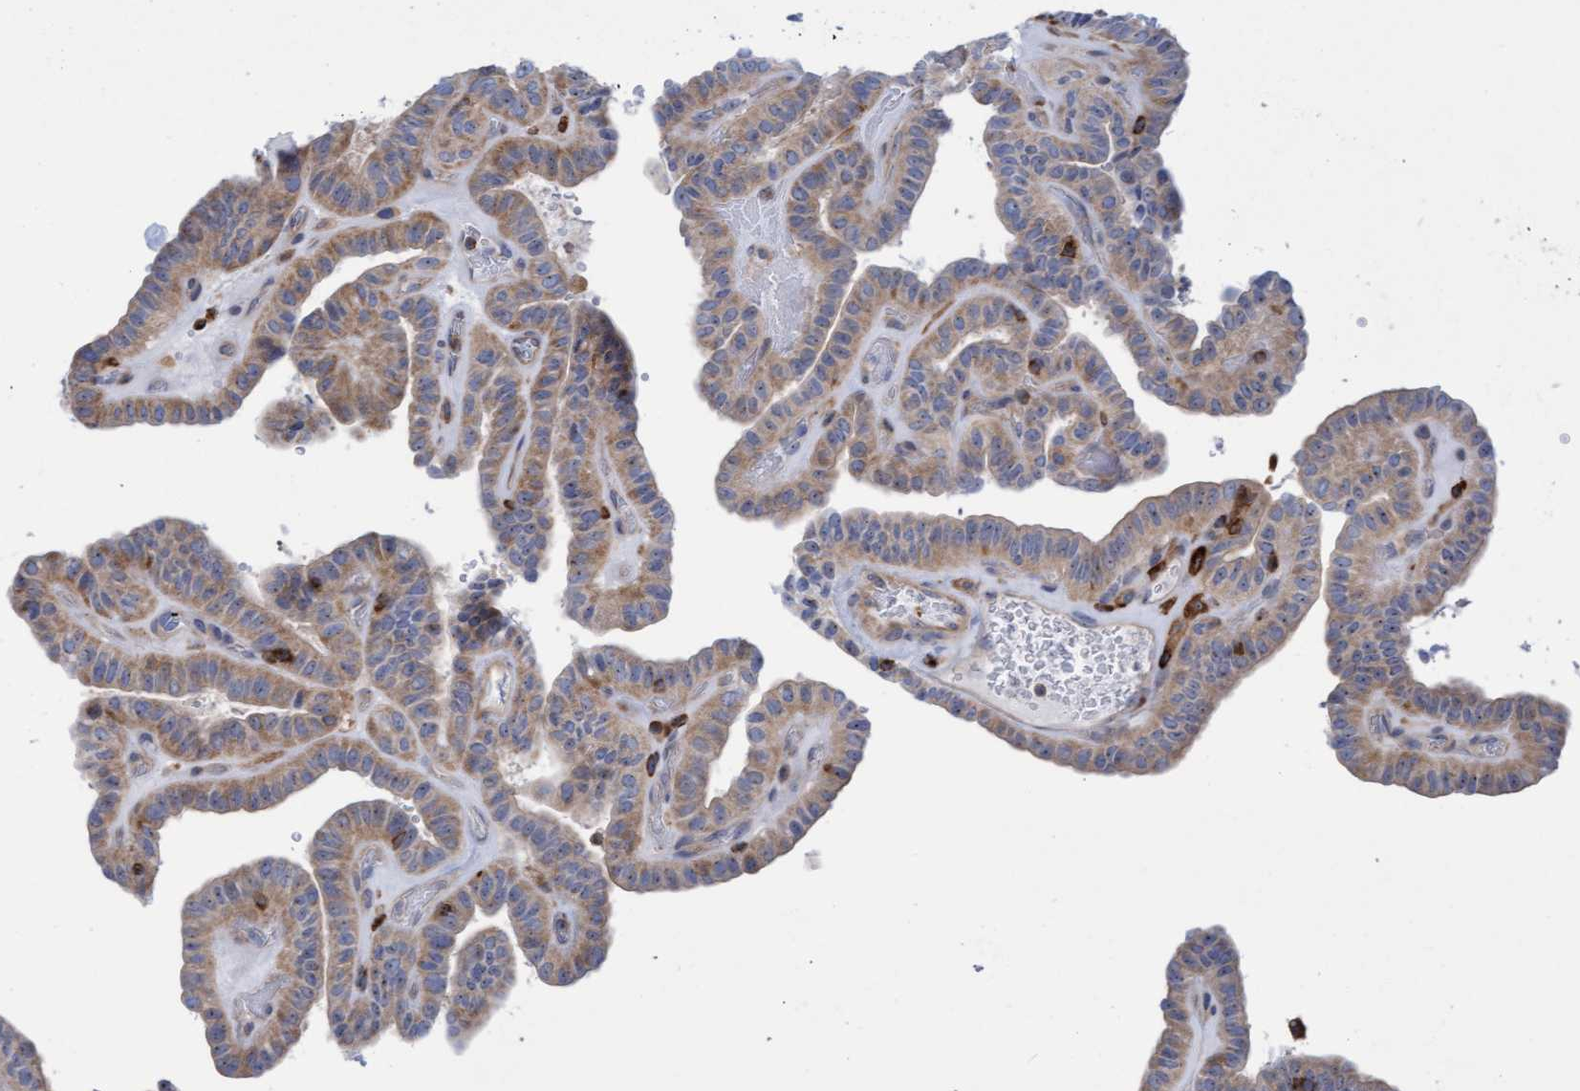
{"staining": {"intensity": "moderate", "quantity": ">75%", "location": "cytoplasmic/membranous"}, "tissue": "thyroid cancer", "cell_type": "Tumor cells", "image_type": "cancer", "snomed": [{"axis": "morphology", "description": "Papillary adenocarcinoma, NOS"}, {"axis": "topography", "description": "Thyroid gland"}], "caption": "A brown stain highlights moderate cytoplasmic/membranous positivity of a protein in papillary adenocarcinoma (thyroid) tumor cells.", "gene": "FNBP1", "patient": {"sex": "male", "age": 77}}